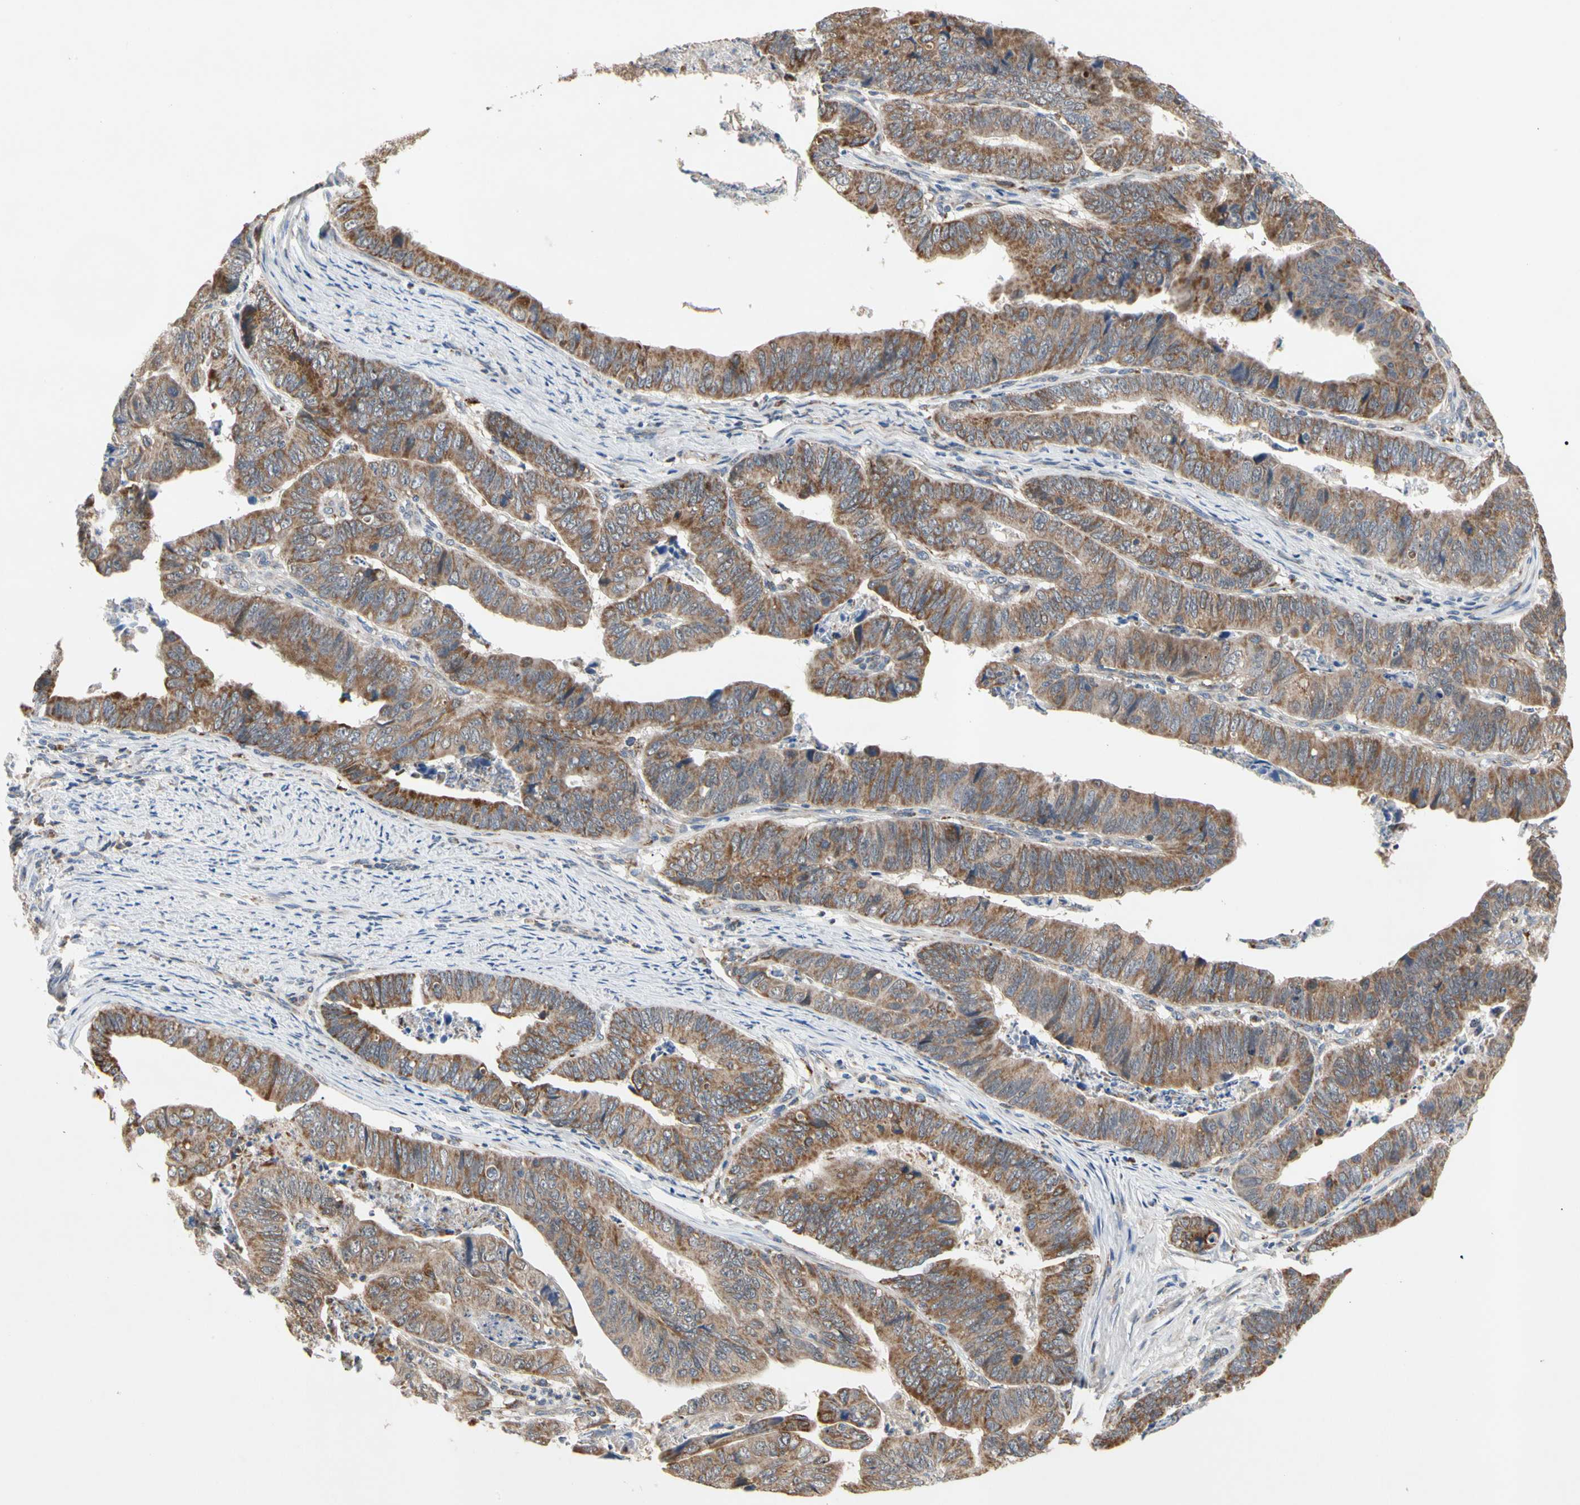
{"staining": {"intensity": "moderate", "quantity": ">75%", "location": "cytoplasmic/membranous"}, "tissue": "stomach cancer", "cell_type": "Tumor cells", "image_type": "cancer", "snomed": [{"axis": "morphology", "description": "Adenocarcinoma, NOS"}, {"axis": "topography", "description": "Stomach, lower"}], "caption": "Human stomach cancer (adenocarcinoma) stained with a protein marker shows moderate staining in tumor cells.", "gene": "GPD2", "patient": {"sex": "male", "age": 77}}